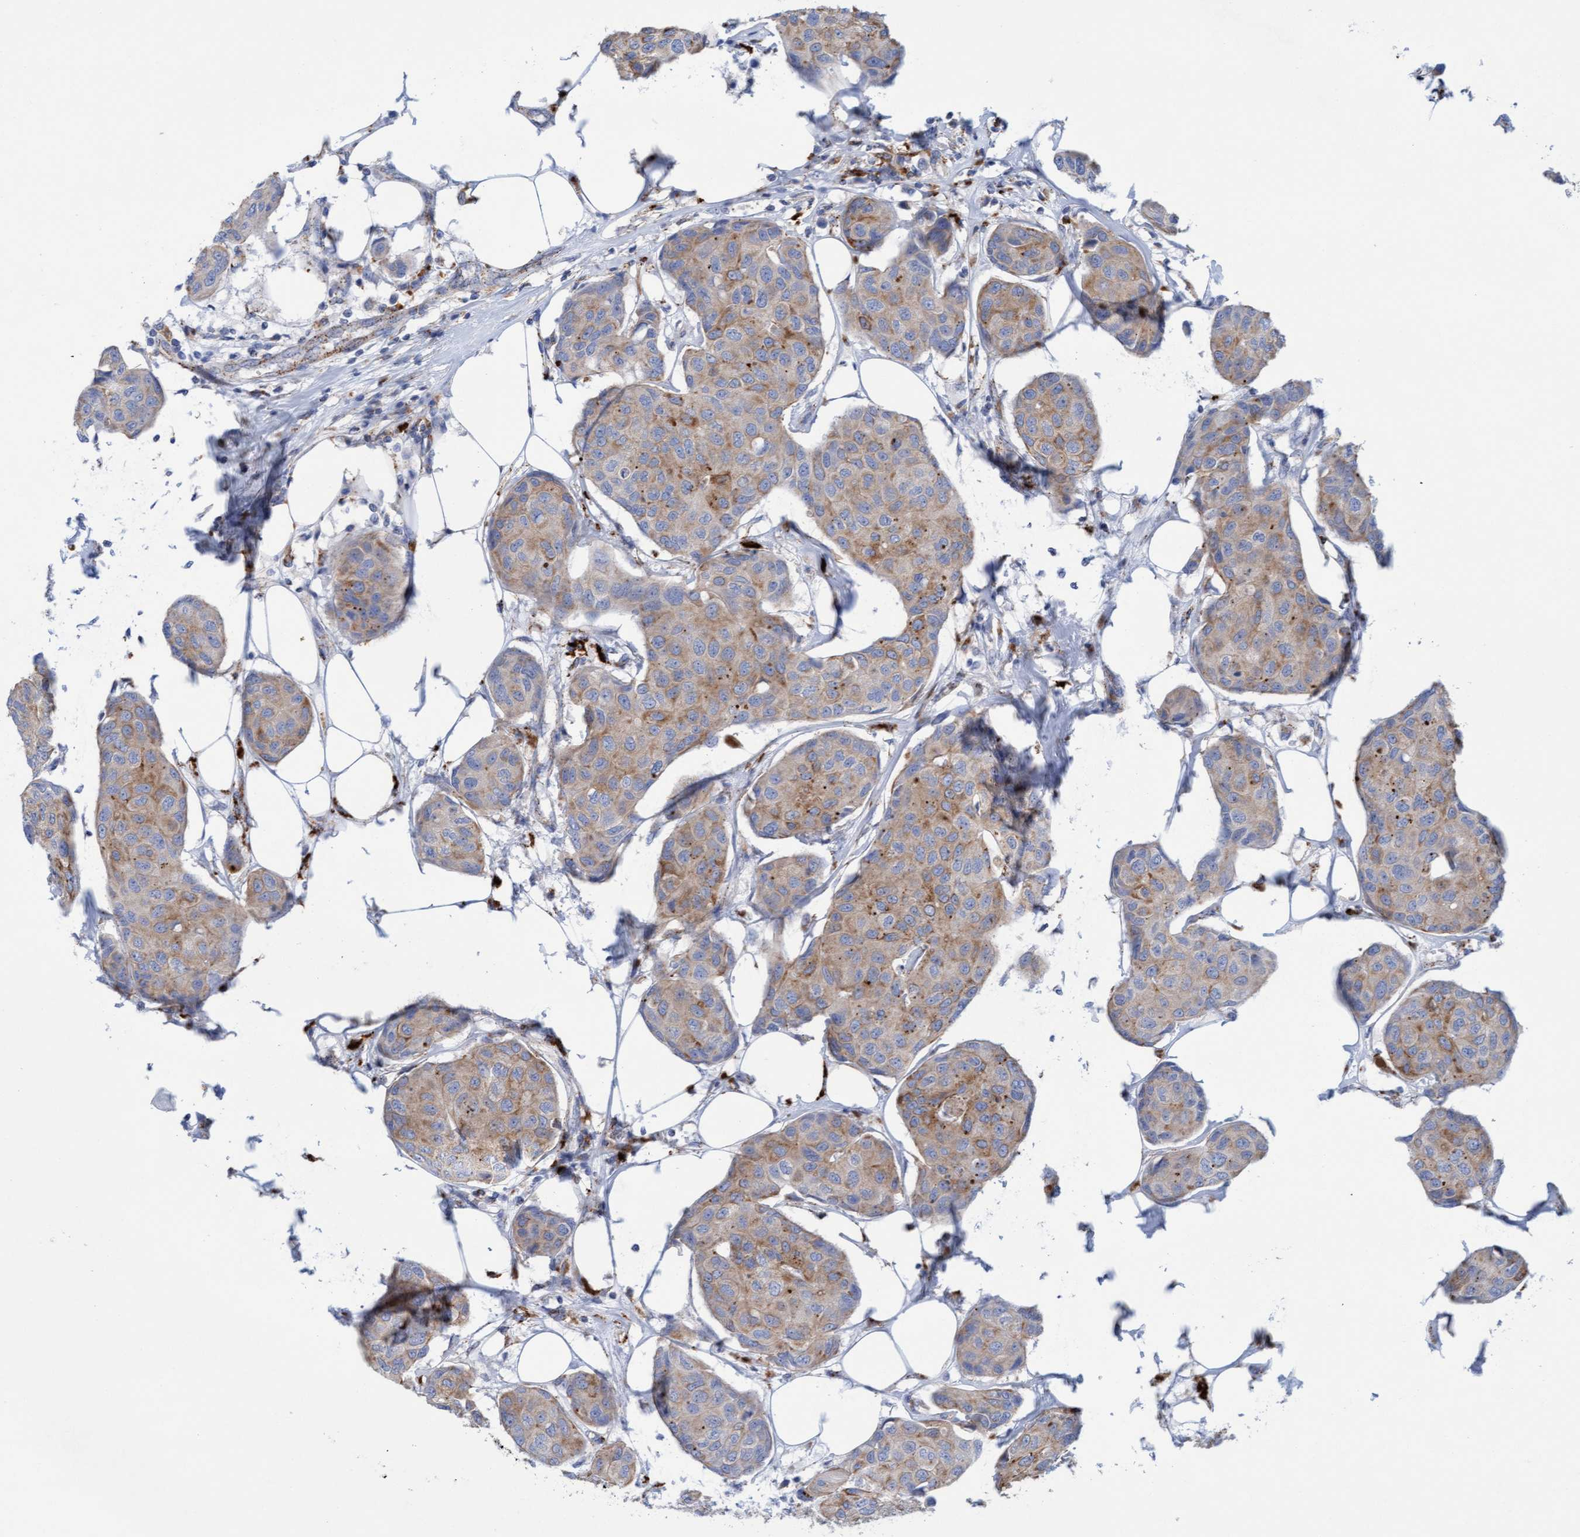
{"staining": {"intensity": "moderate", "quantity": ">75%", "location": "cytoplasmic/membranous"}, "tissue": "breast cancer", "cell_type": "Tumor cells", "image_type": "cancer", "snomed": [{"axis": "morphology", "description": "Duct carcinoma"}, {"axis": "topography", "description": "Breast"}], "caption": "This image displays breast cancer stained with IHC to label a protein in brown. The cytoplasmic/membranous of tumor cells show moderate positivity for the protein. Nuclei are counter-stained blue.", "gene": "SGSH", "patient": {"sex": "female", "age": 80}}